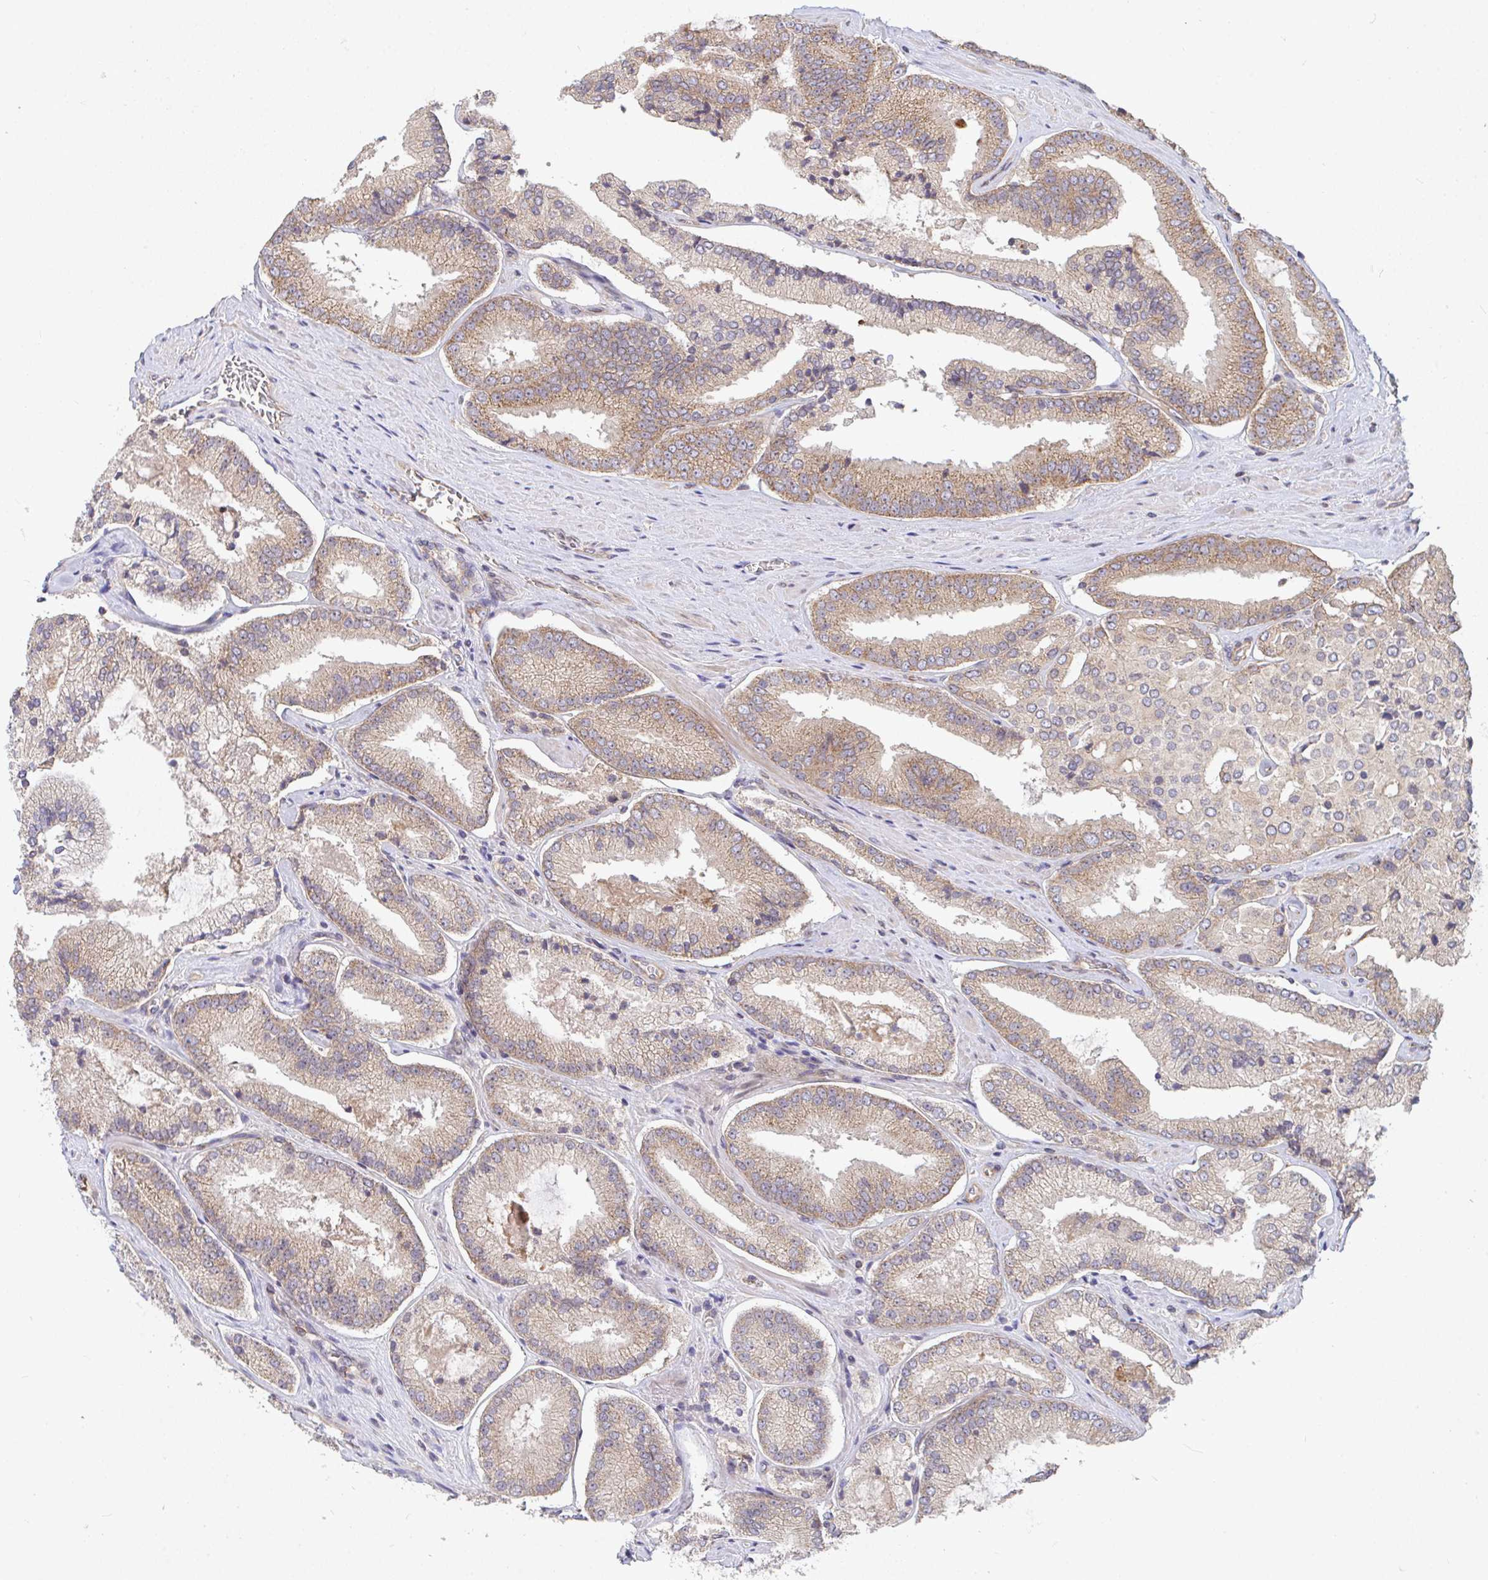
{"staining": {"intensity": "moderate", "quantity": ">75%", "location": "cytoplasmic/membranous"}, "tissue": "prostate cancer", "cell_type": "Tumor cells", "image_type": "cancer", "snomed": [{"axis": "morphology", "description": "Adenocarcinoma, High grade"}, {"axis": "topography", "description": "Prostate"}], "caption": "High-grade adenocarcinoma (prostate) was stained to show a protein in brown. There is medium levels of moderate cytoplasmic/membranous expression in about >75% of tumor cells.", "gene": "EIF1AD", "patient": {"sex": "male", "age": 73}}